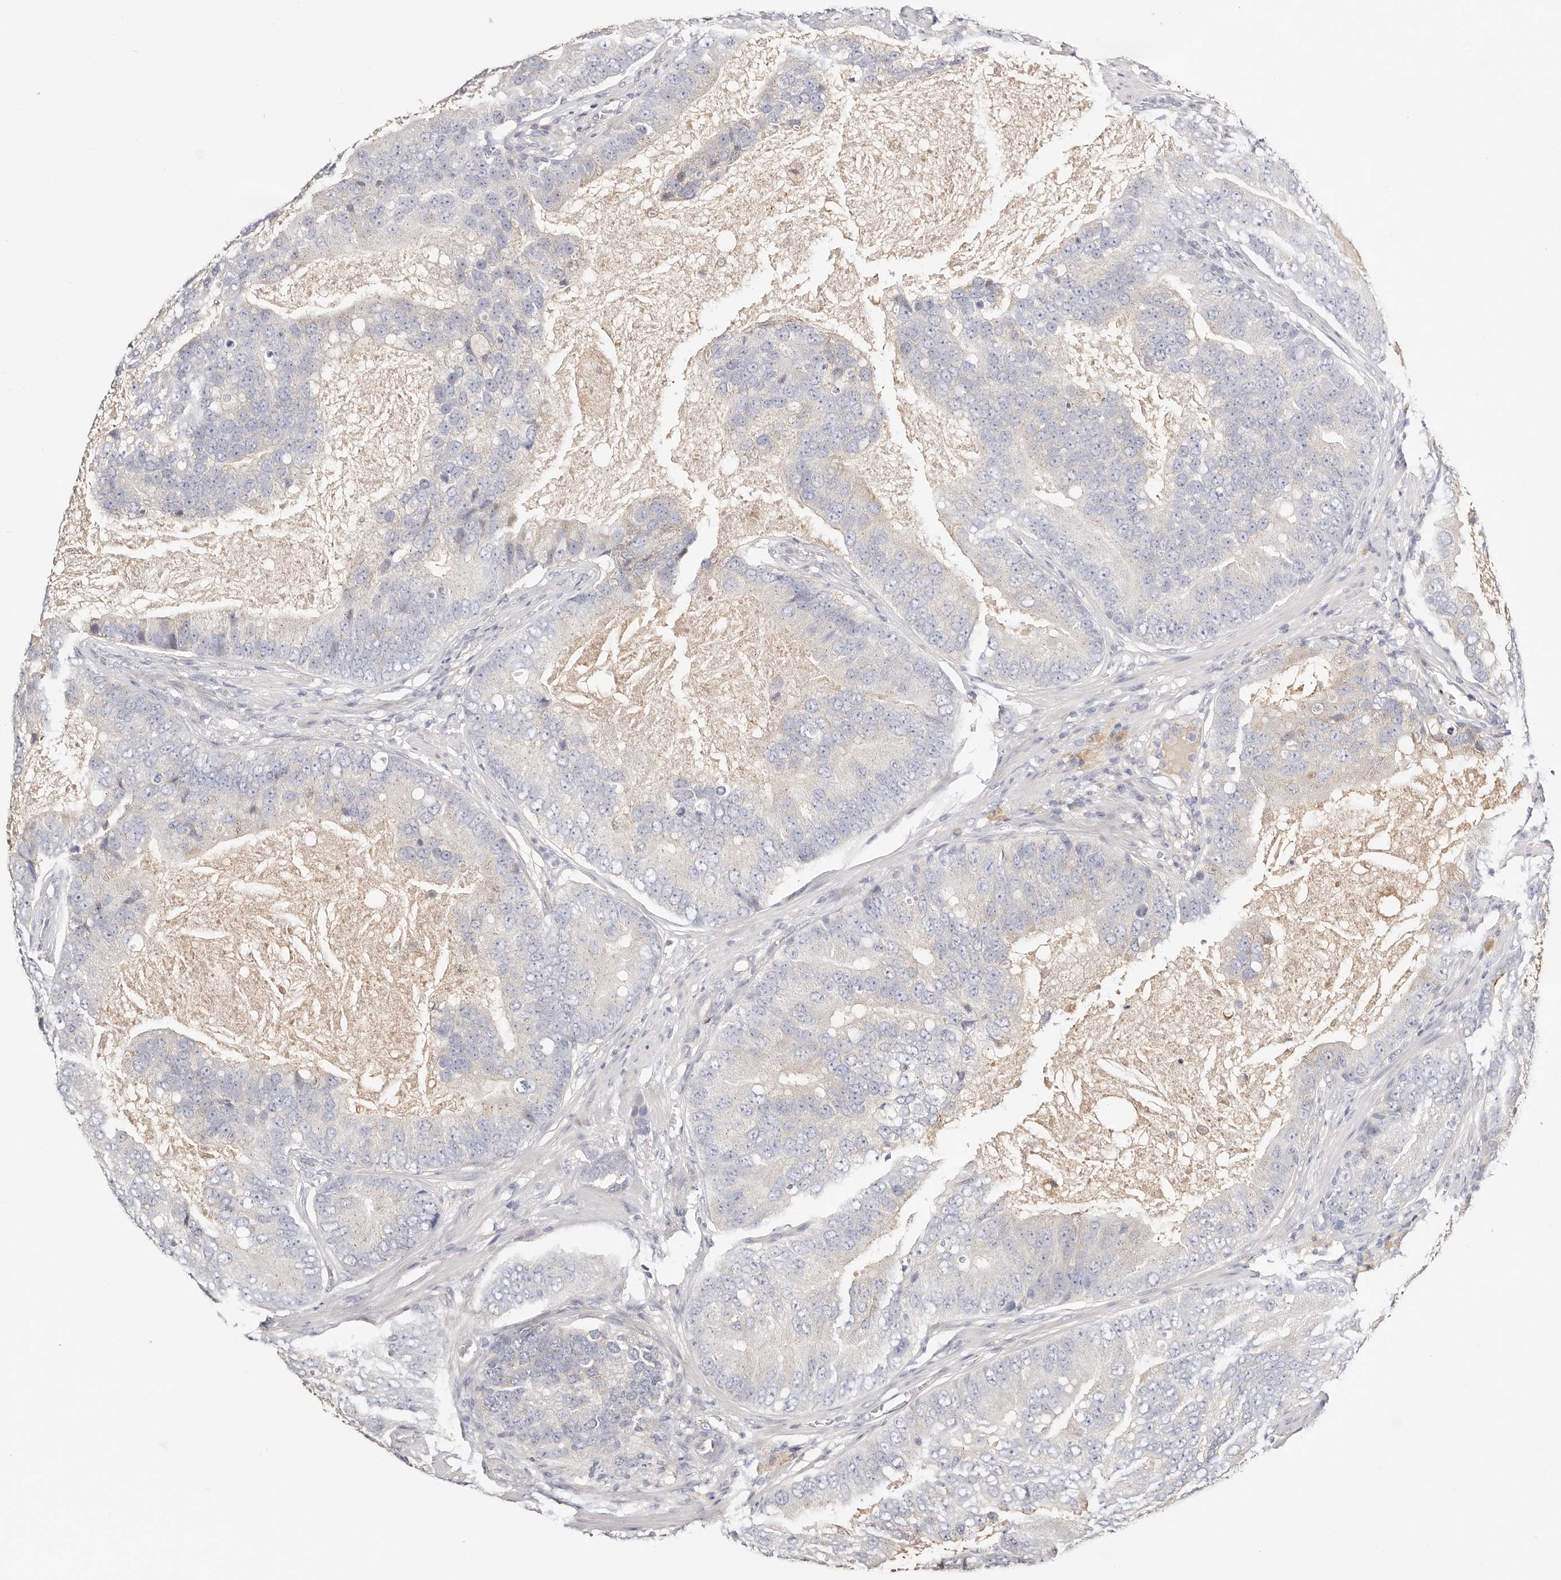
{"staining": {"intensity": "negative", "quantity": "none", "location": "none"}, "tissue": "prostate cancer", "cell_type": "Tumor cells", "image_type": "cancer", "snomed": [{"axis": "morphology", "description": "Adenocarcinoma, High grade"}, {"axis": "topography", "description": "Prostate"}], "caption": "High-grade adenocarcinoma (prostate) was stained to show a protein in brown. There is no significant staining in tumor cells.", "gene": "DNASE1", "patient": {"sex": "male", "age": 70}}